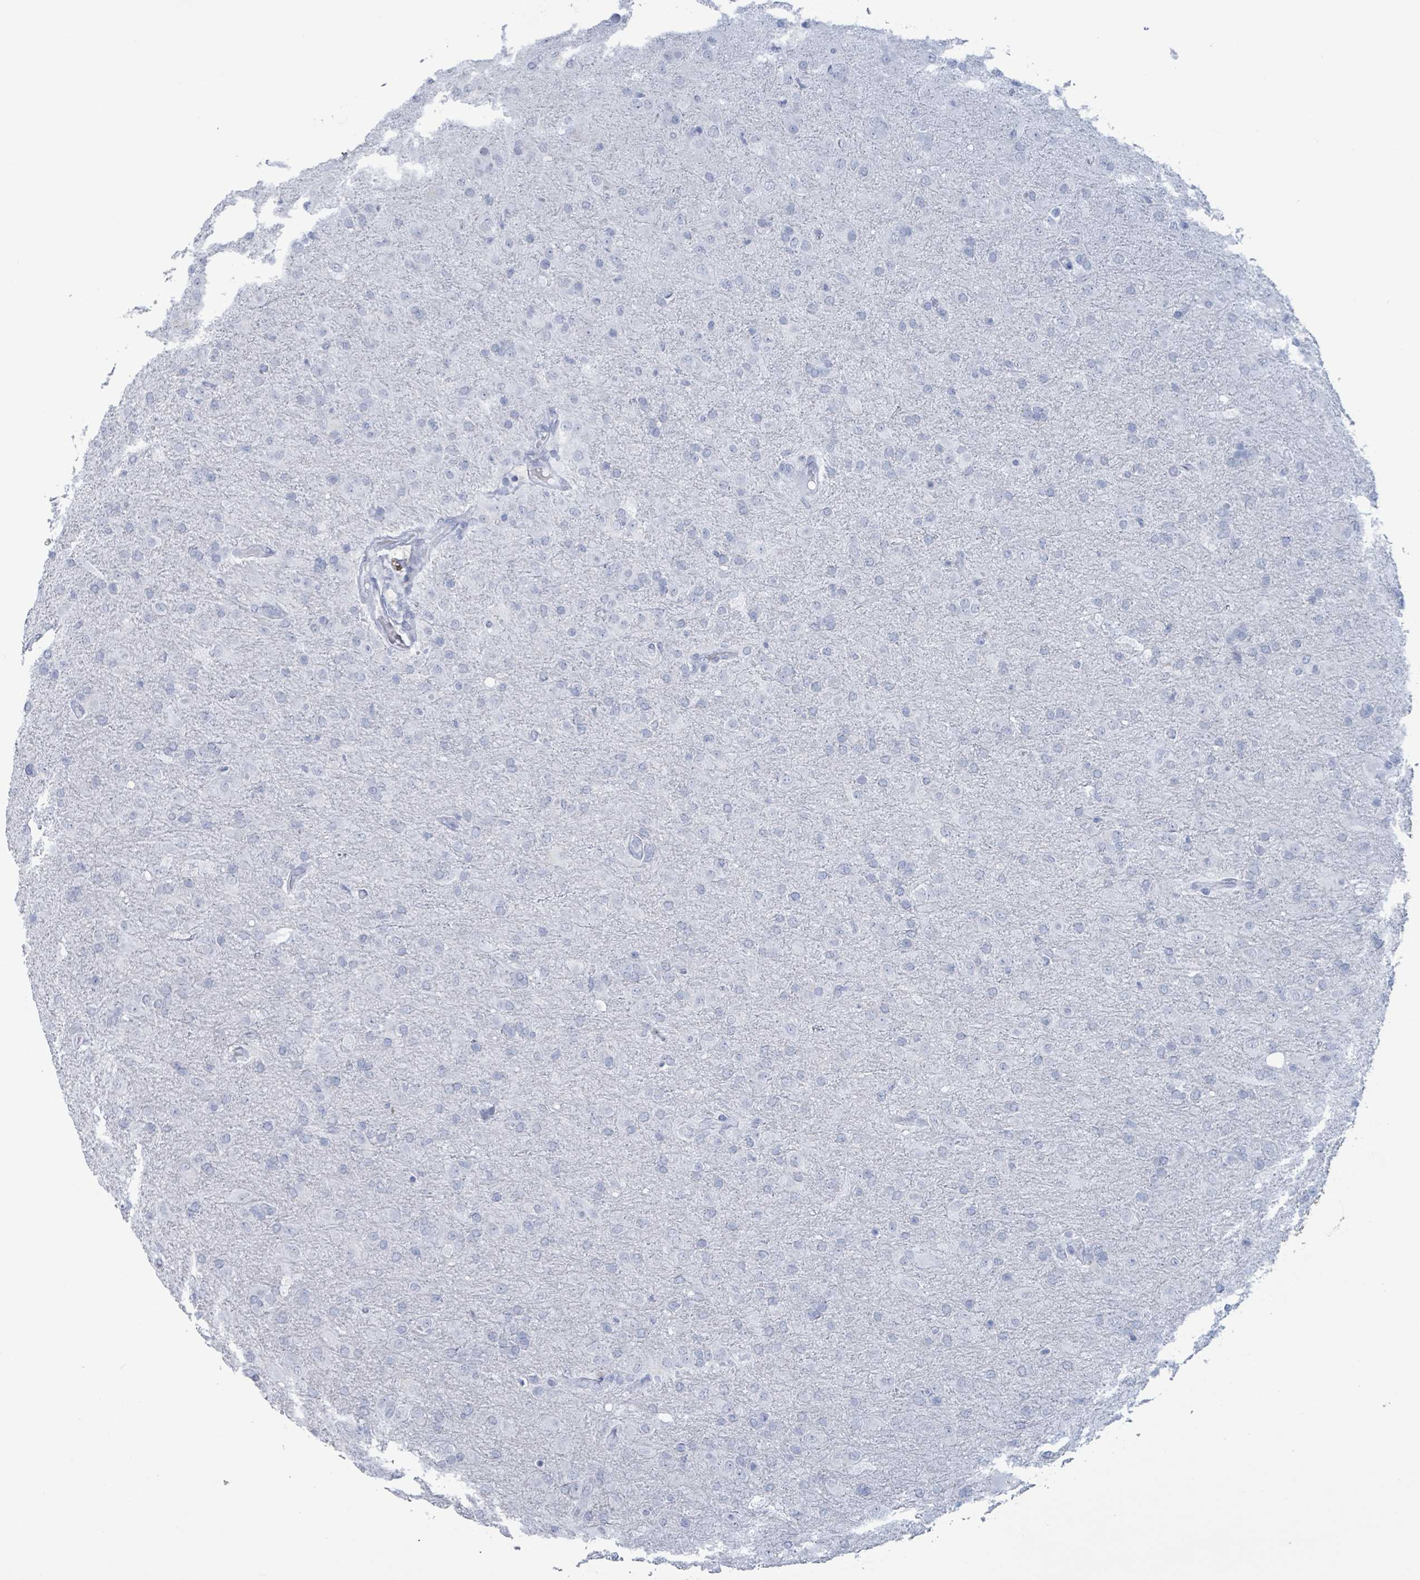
{"staining": {"intensity": "negative", "quantity": "none", "location": "none"}, "tissue": "glioma", "cell_type": "Tumor cells", "image_type": "cancer", "snomed": [{"axis": "morphology", "description": "Glioma, malignant, Low grade"}, {"axis": "topography", "description": "Brain"}], "caption": "Tumor cells show no significant expression in malignant low-grade glioma. (DAB (3,3'-diaminobenzidine) immunohistochemistry (IHC) with hematoxylin counter stain).", "gene": "KRT8", "patient": {"sex": "male", "age": 65}}